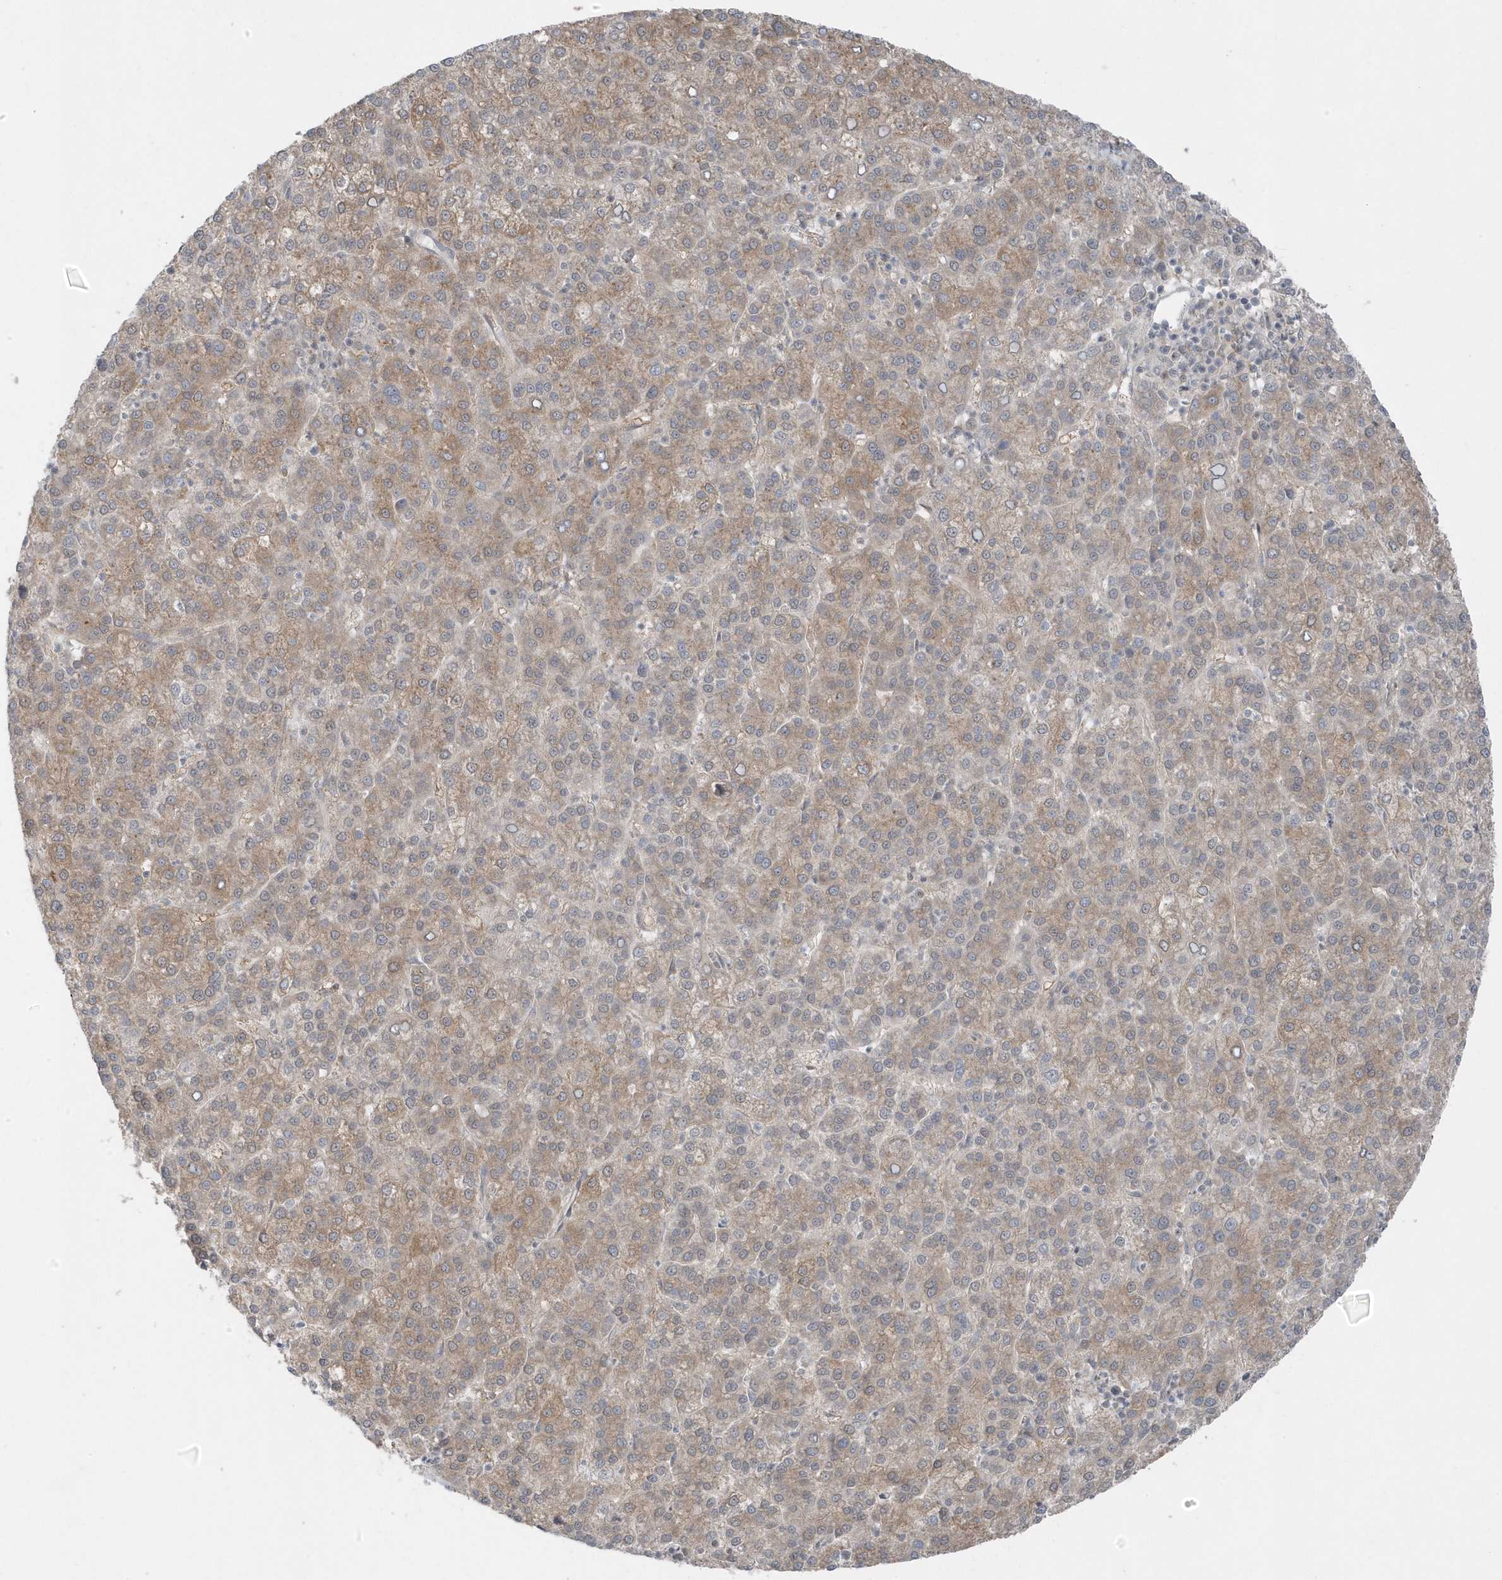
{"staining": {"intensity": "weak", "quantity": "25%-75%", "location": "cytoplasmic/membranous"}, "tissue": "liver cancer", "cell_type": "Tumor cells", "image_type": "cancer", "snomed": [{"axis": "morphology", "description": "Carcinoma, Hepatocellular, NOS"}, {"axis": "topography", "description": "Liver"}], "caption": "A brown stain shows weak cytoplasmic/membranous positivity of a protein in human liver hepatocellular carcinoma tumor cells.", "gene": "PARD3B", "patient": {"sex": "female", "age": 58}}